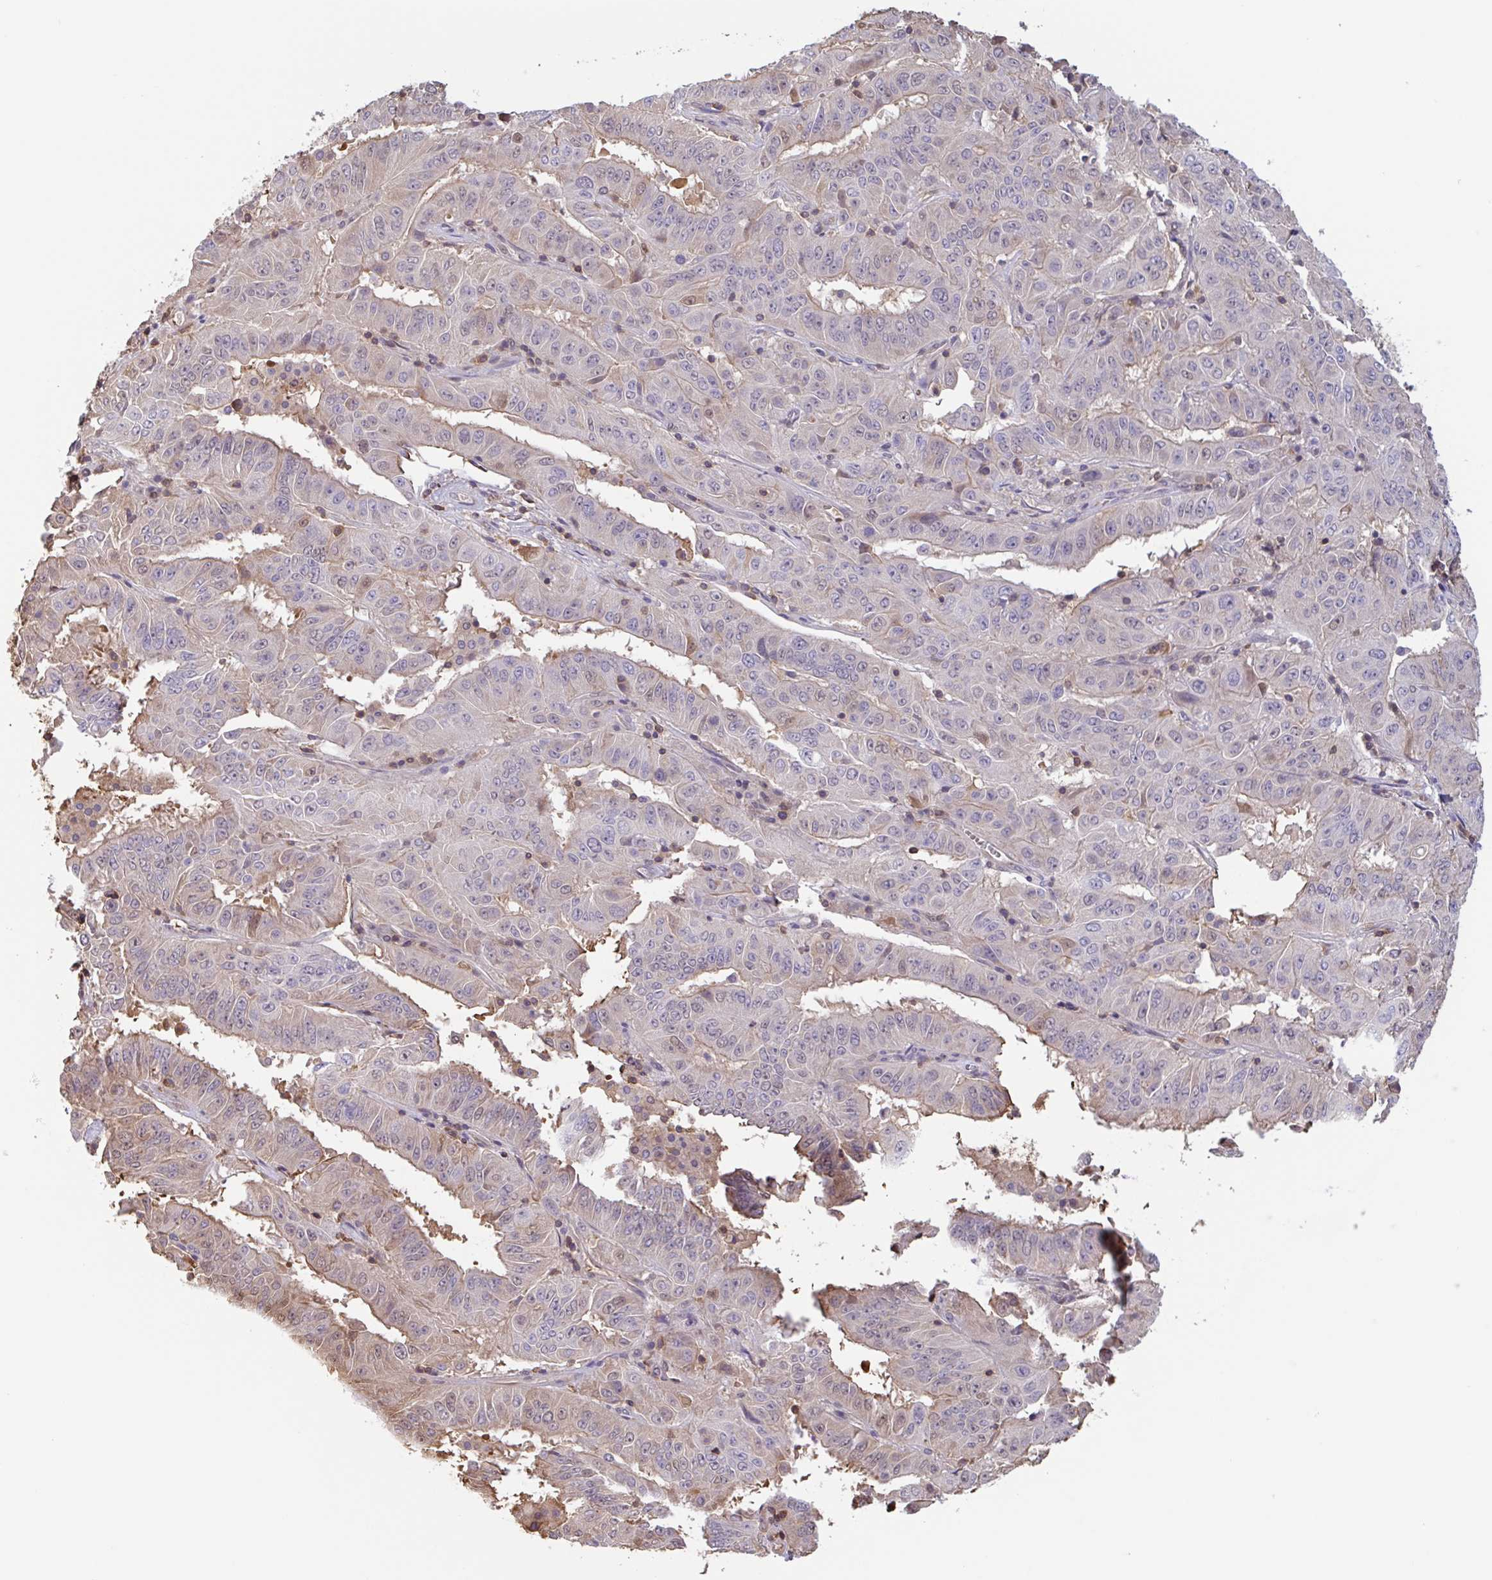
{"staining": {"intensity": "negative", "quantity": "none", "location": "none"}, "tissue": "pancreatic cancer", "cell_type": "Tumor cells", "image_type": "cancer", "snomed": [{"axis": "morphology", "description": "Adenocarcinoma, NOS"}, {"axis": "topography", "description": "Pancreas"}], "caption": "Tumor cells show no significant expression in pancreatic cancer.", "gene": "OTOP2", "patient": {"sex": "male", "age": 63}}